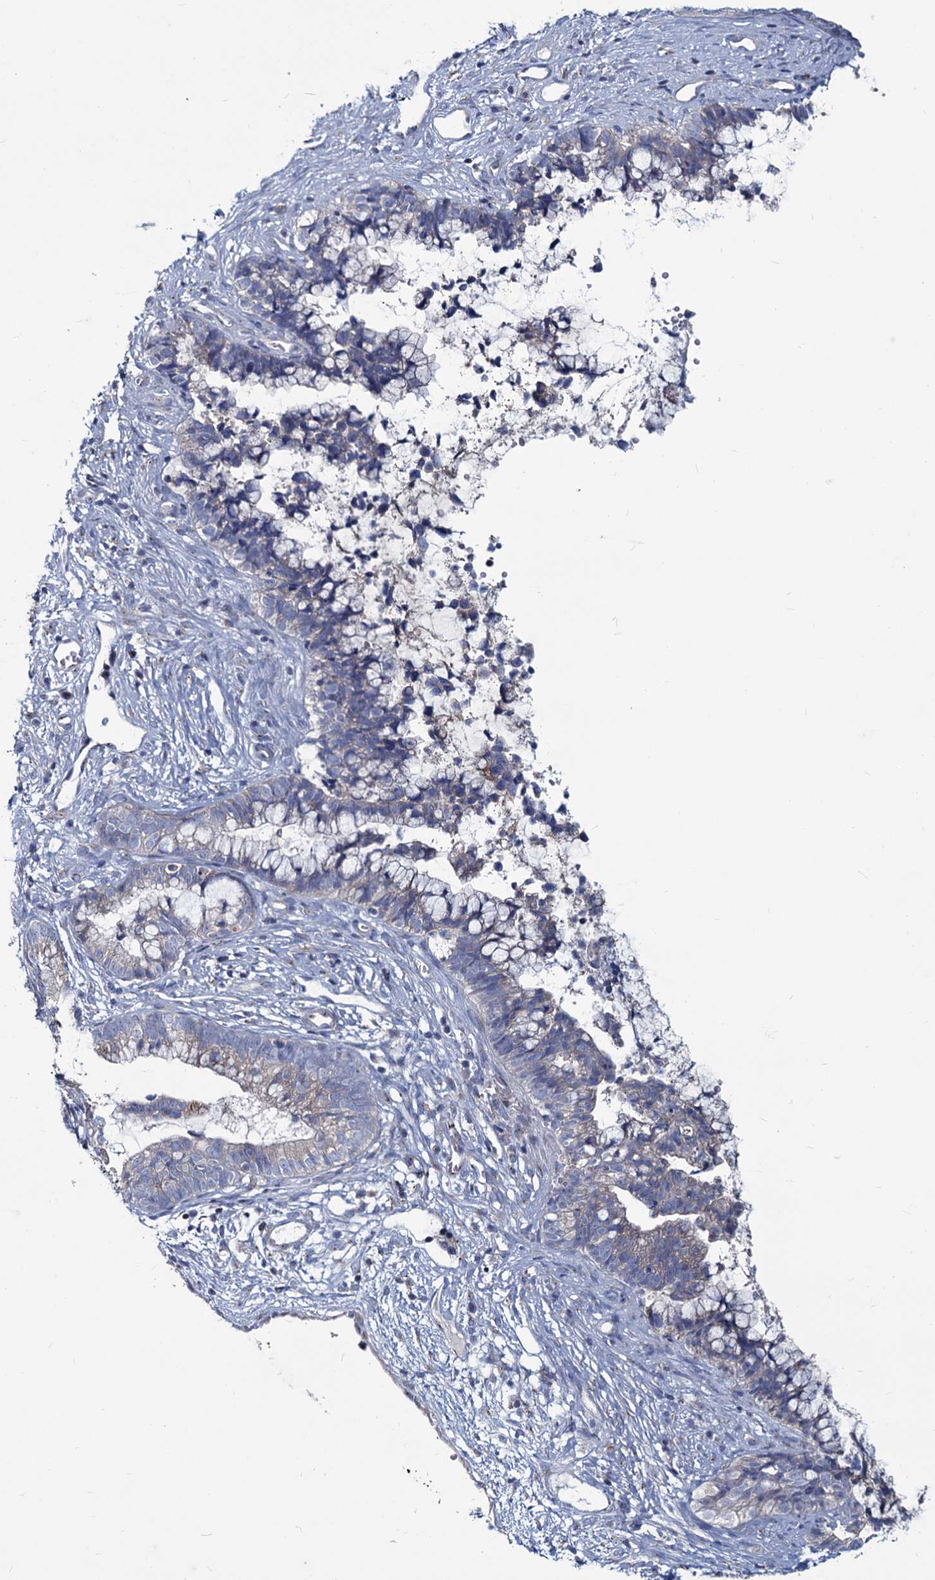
{"staining": {"intensity": "negative", "quantity": "none", "location": "none"}, "tissue": "cervical cancer", "cell_type": "Tumor cells", "image_type": "cancer", "snomed": [{"axis": "morphology", "description": "Adenocarcinoma, NOS"}, {"axis": "topography", "description": "Cervix"}], "caption": "The immunohistochemistry photomicrograph has no significant expression in tumor cells of cervical cancer (adenocarcinoma) tissue.", "gene": "AGBL4", "patient": {"sex": "female", "age": 44}}